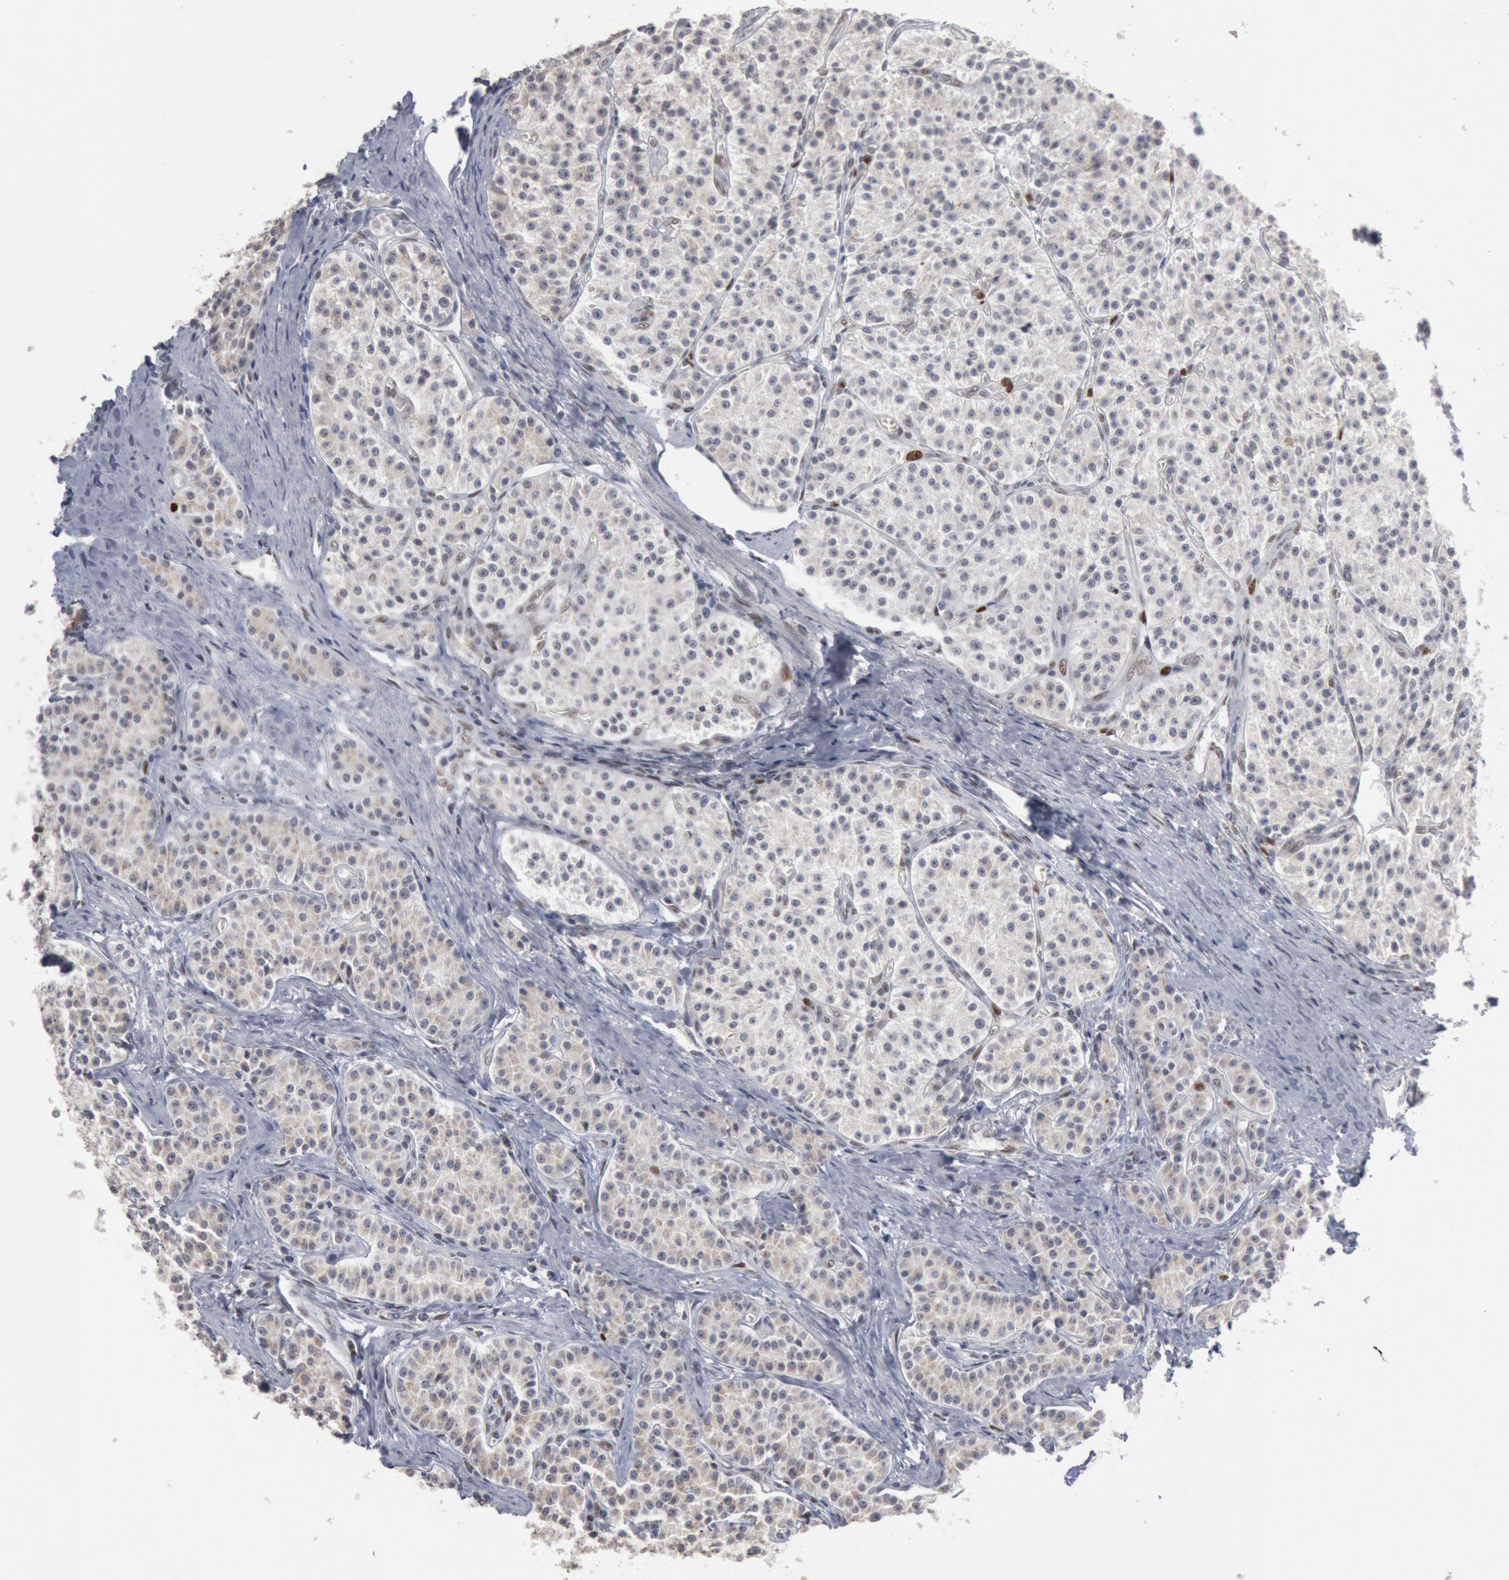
{"staining": {"intensity": "negative", "quantity": "none", "location": "none"}, "tissue": "carcinoid", "cell_type": "Tumor cells", "image_type": "cancer", "snomed": [{"axis": "morphology", "description": "Carcinoid, malignant, NOS"}, {"axis": "topography", "description": "Stomach"}], "caption": "Immunohistochemistry micrograph of human carcinoid (malignant) stained for a protein (brown), which displays no expression in tumor cells.", "gene": "FOXO1", "patient": {"sex": "female", "age": 76}}